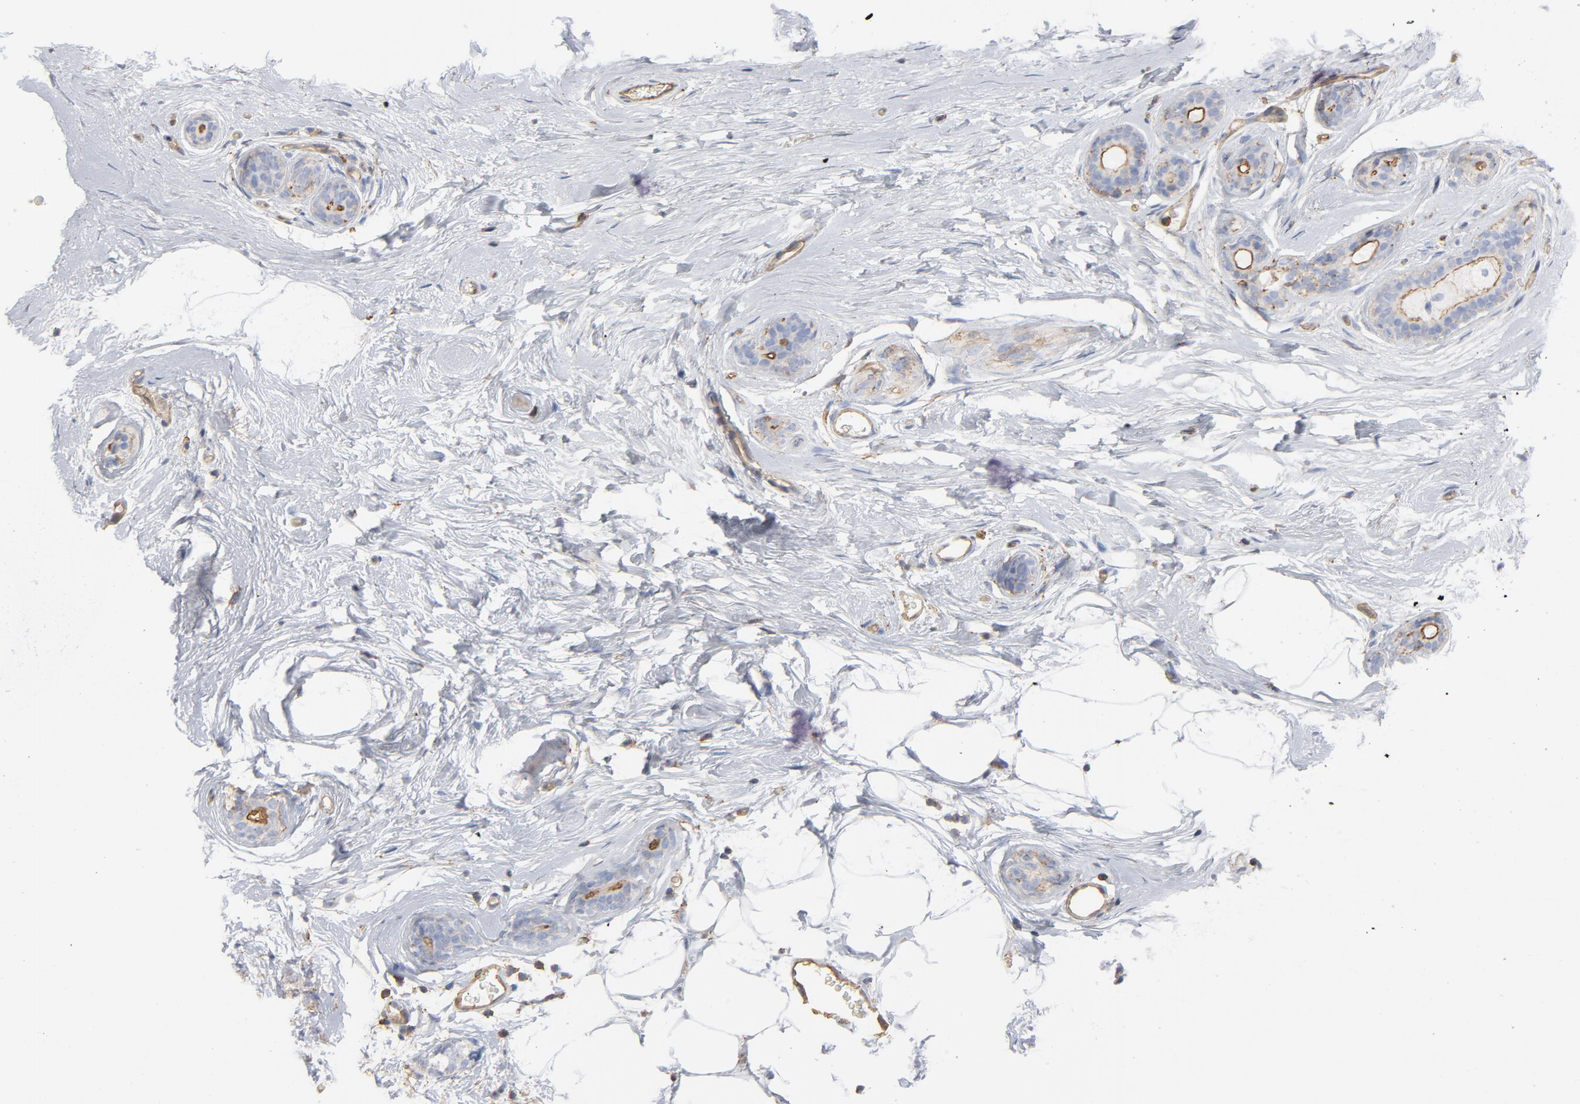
{"staining": {"intensity": "weak", "quantity": ">75%", "location": "cytoplasmic/membranous"}, "tissue": "breast cancer", "cell_type": "Tumor cells", "image_type": "cancer", "snomed": [{"axis": "morphology", "description": "Lobular carcinoma"}, {"axis": "topography", "description": "Breast"}], "caption": "Breast cancer was stained to show a protein in brown. There is low levels of weak cytoplasmic/membranous staining in about >75% of tumor cells. The staining is performed using DAB brown chromogen to label protein expression. The nuclei are counter-stained blue using hematoxylin.", "gene": "OXA1L", "patient": {"sex": "female", "age": 60}}